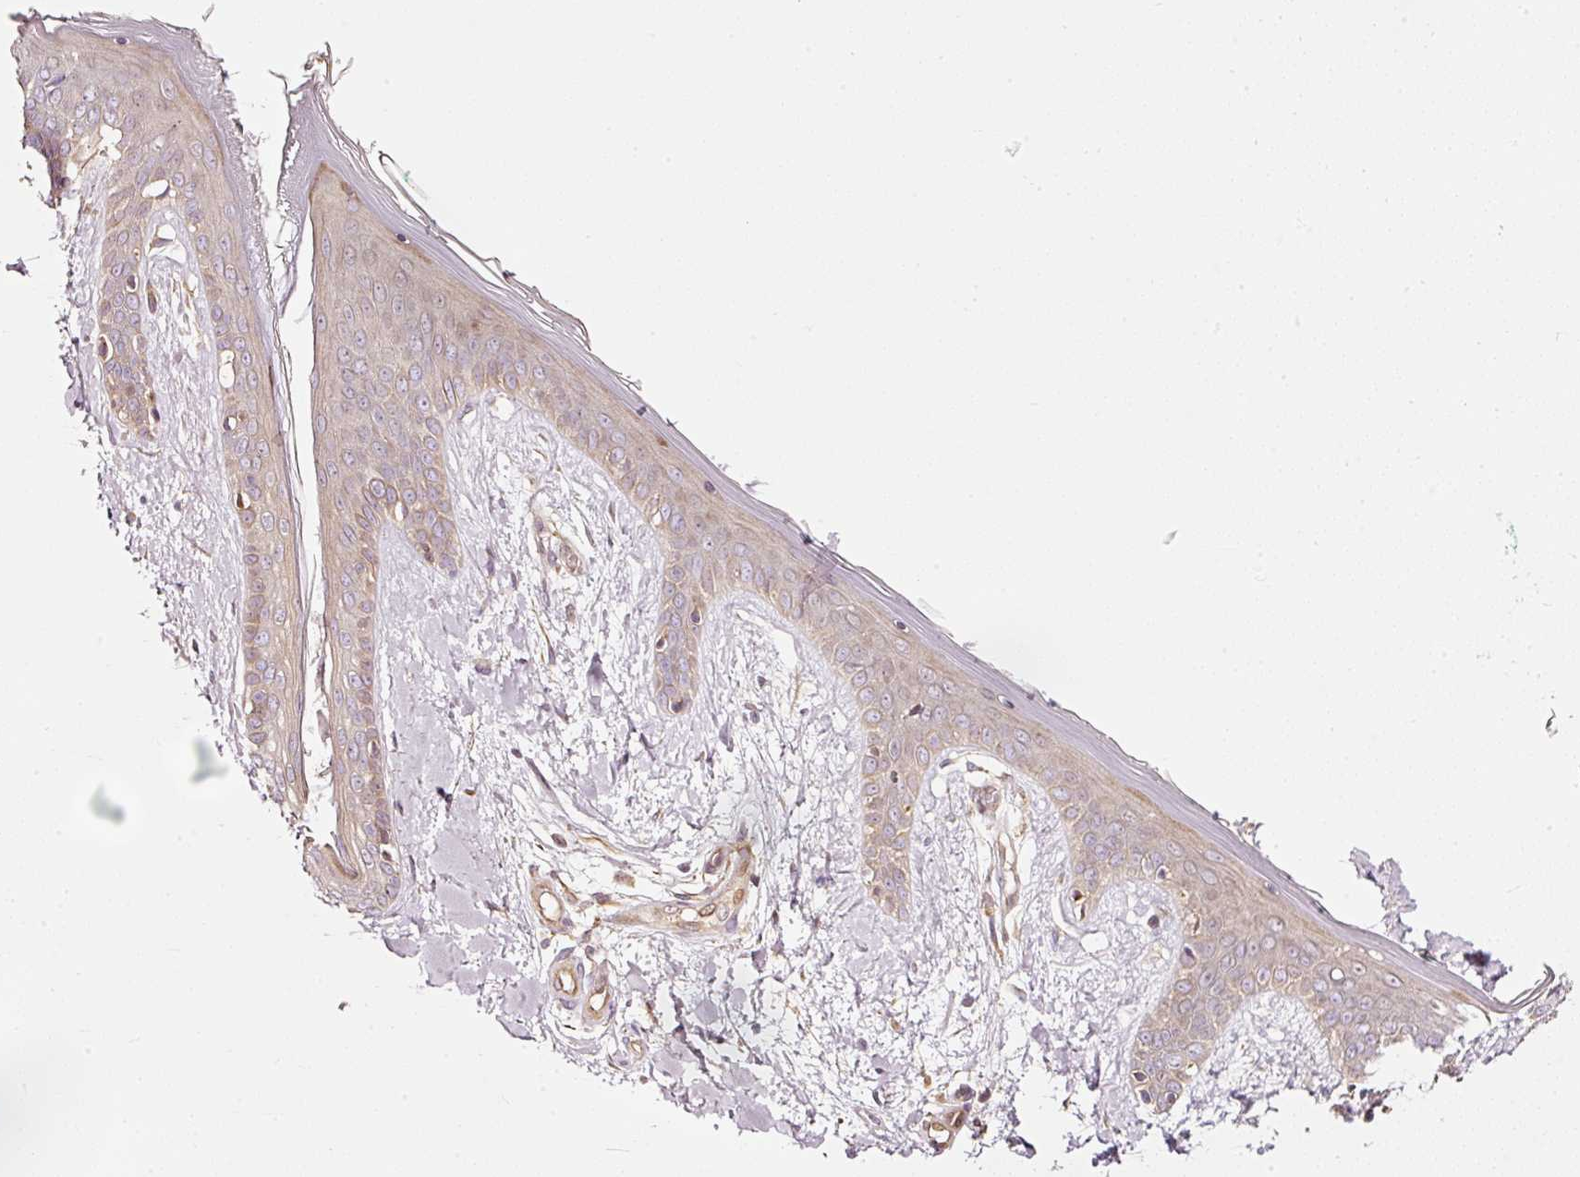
{"staining": {"intensity": "moderate", "quantity": "25%-75%", "location": "cytoplasmic/membranous"}, "tissue": "skin", "cell_type": "Fibroblasts", "image_type": "normal", "snomed": [{"axis": "morphology", "description": "Normal tissue, NOS"}, {"axis": "topography", "description": "Skin"}], "caption": "A brown stain shows moderate cytoplasmic/membranous expression of a protein in fibroblasts of benign human skin.", "gene": "NAPA", "patient": {"sex": "female", "age": 34}}